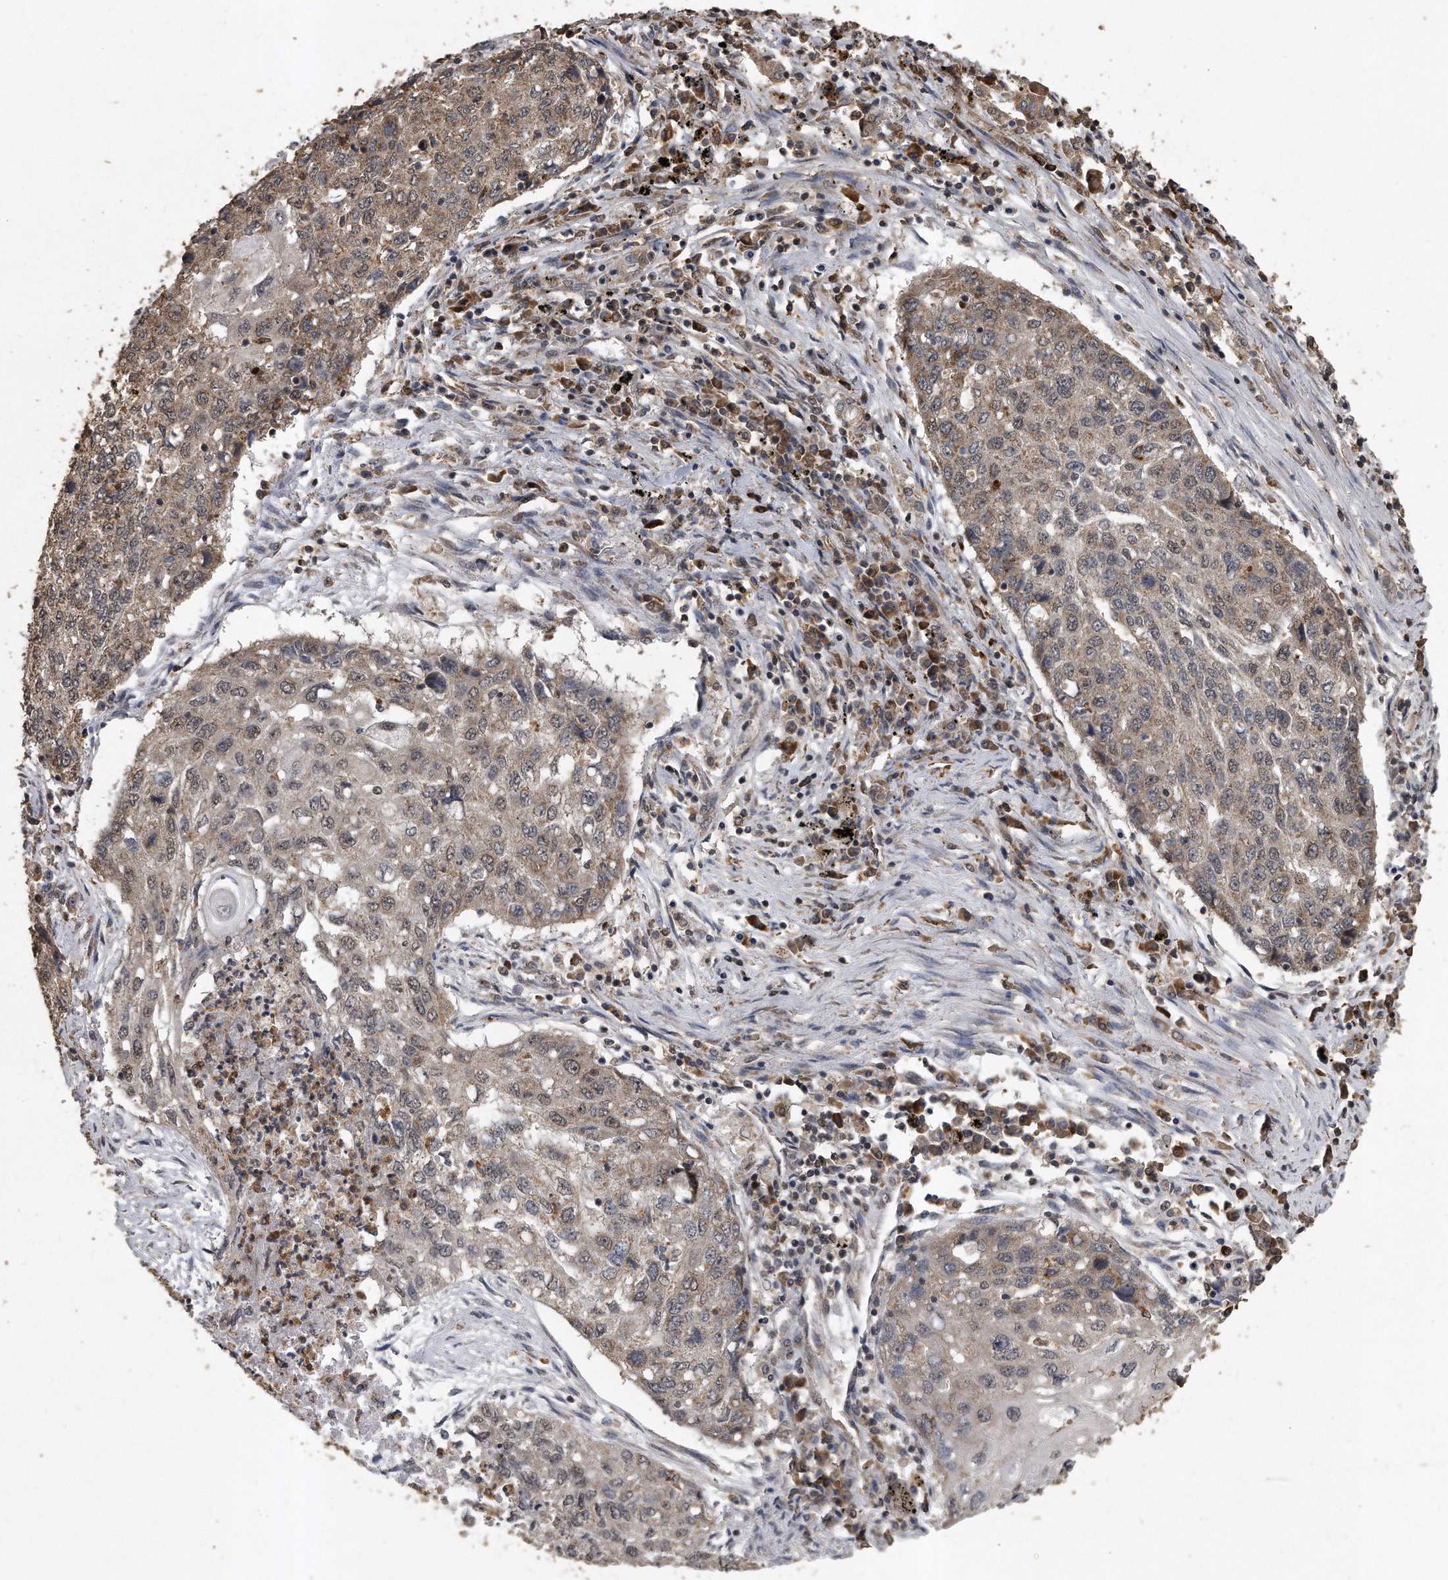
{"staining": {"intensity": "weak", "quantity": "25%-75%", "location": "cytoplasmic/membranous"}, "tissue": "lung cancer", "cell_type": "Tumor cells", "image_type": "cancer", "snomed": [{"axis": "morphology", "description": "Squamous cell carcinoma, NOS"}, {"axis": "topography", "description": "Lung"}], "caption": "IHC of lung cancer (squamous cell carcinoma) shows low levels of weak cytoplasmic/membranous positivity in approximately 25%-75% of tumor cells. (IHC, brightfield microscopy, high magnification).", "gene": "CRYZL1", "patient": {"sex": "female", "age": 63}}